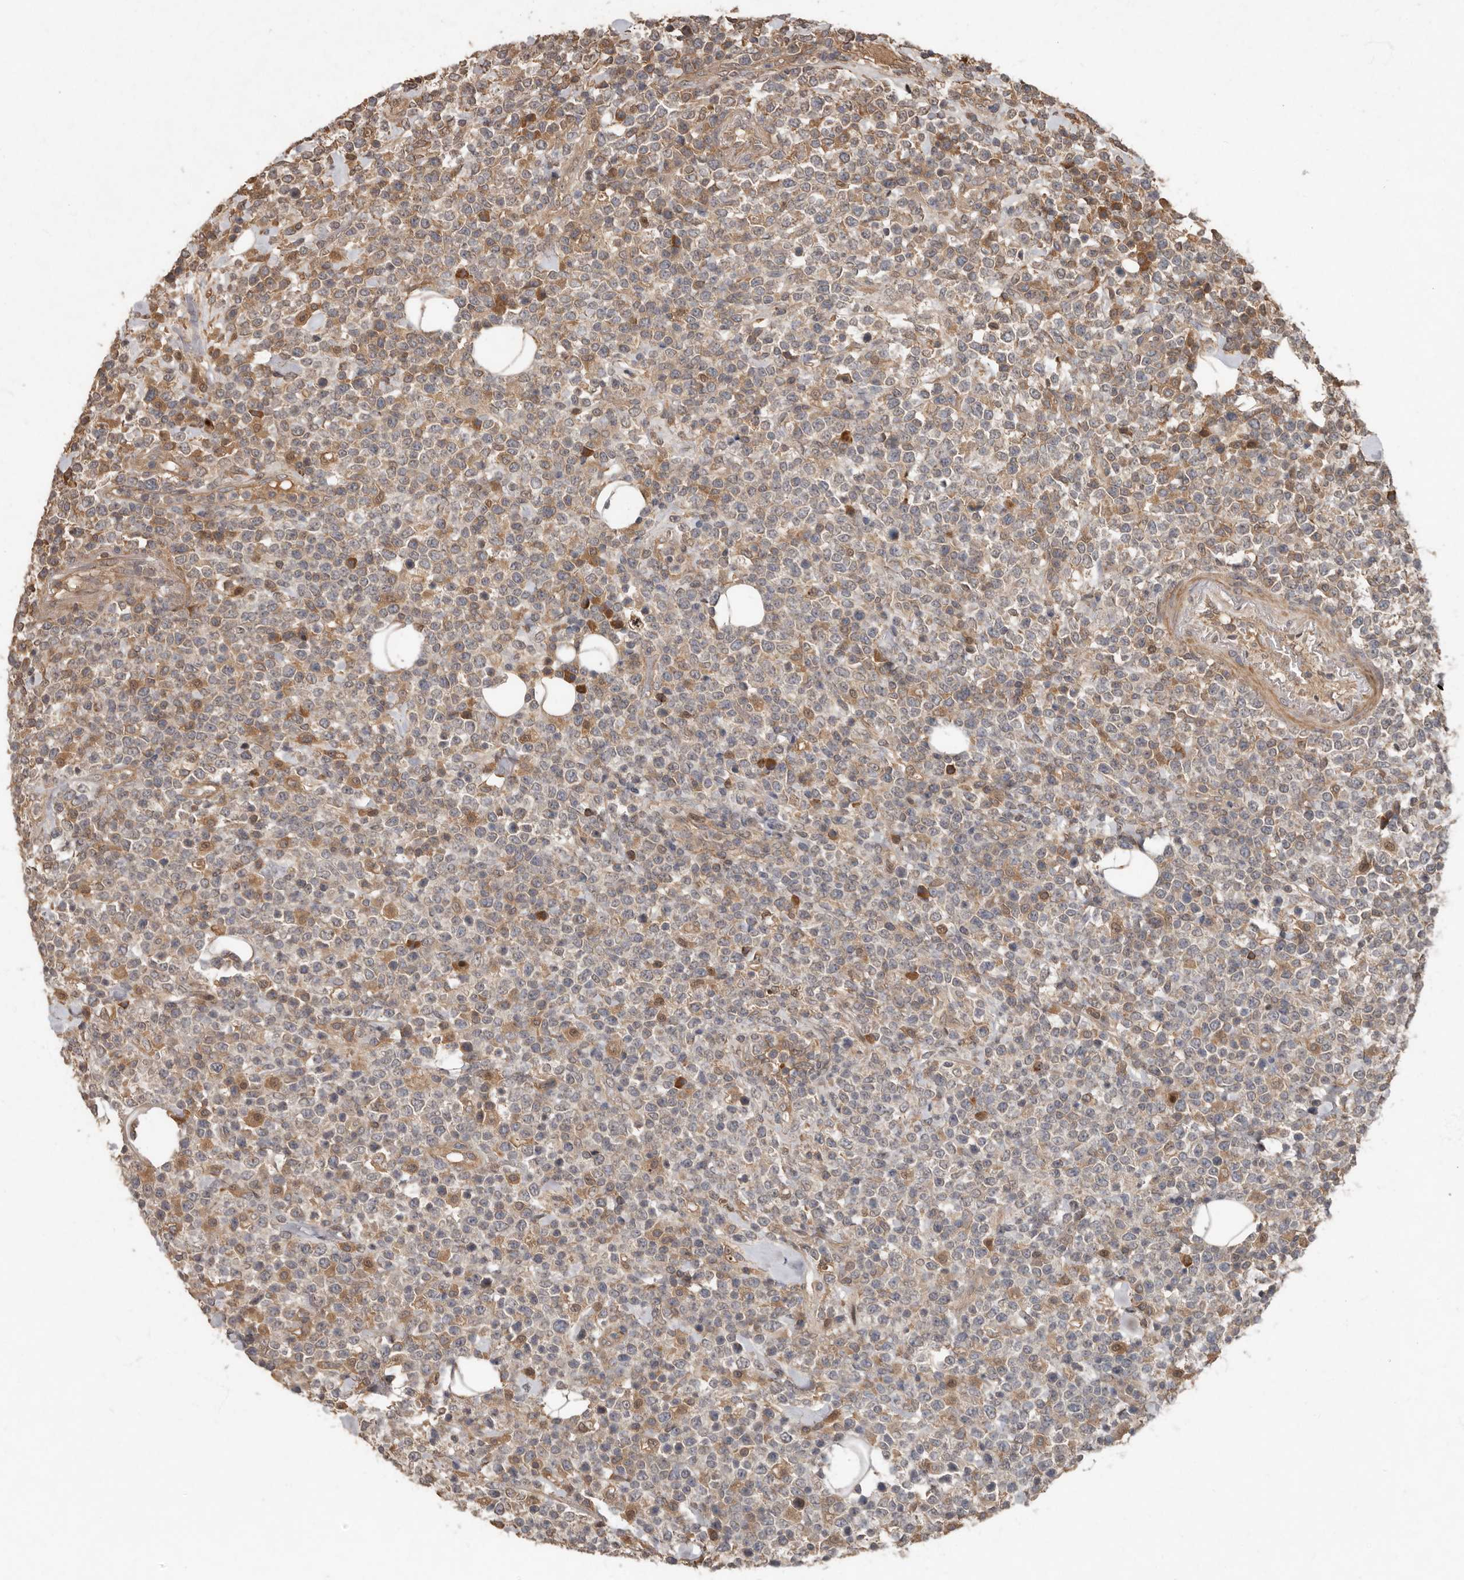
{"staining": {"intensity": "weak", "quantity": "25%-75%", "location": "cytoplasmic/membranous"}, "tissue": "lymphoma", "cell_type": "Tumor cells", "image_type": "cancer", "snomed": [{"axis": "morphology", "description": "Malignant lymphoma, non-Hodgkin's type, High grade"}, {"axis": "topography", "description": "Colon"}], "caption": "Immunohistochemistry of lymphoma exhibits low levels of weak cytoplasmic/membranous positivity in about 25%-75% of tumor cells. The staining was performed using DAB to visualize the protein expression in brown, while the nuclei were stained in blue with hematoxylin (Magnification: 20x).", "gene": "KIF26B", "patient": {"sex": "female", "age": 53}}